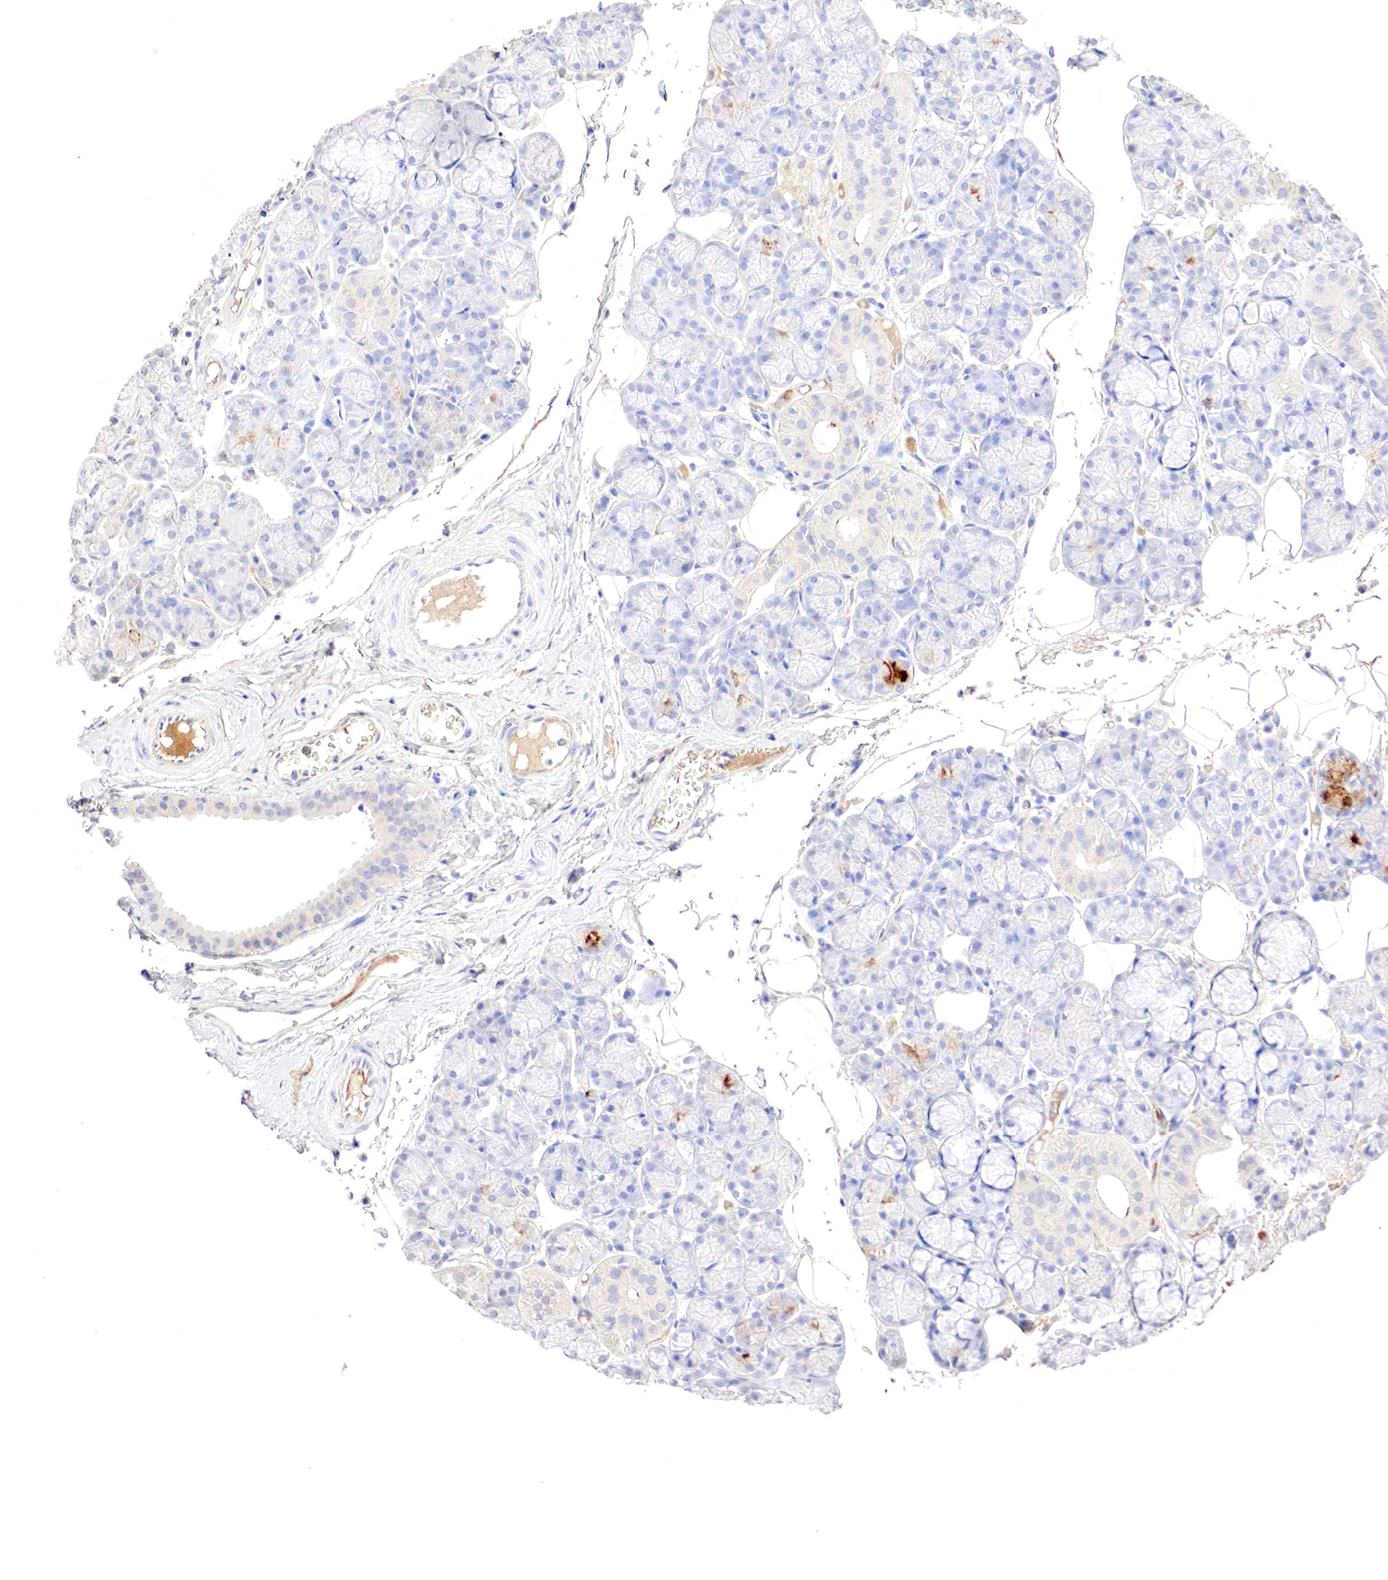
{"staining": {"intensity": "weak", "quantity": "<25%", "location": "cytoplasmic/membranous"}, "tissue": "salivary gland", "cell_type": "Glandular cells", "image_type": "normal", "snomed": [{"axis": "morphology", "description": "Normal tissue, NOS"}, {"axis": "topography", "description": "Salivary gland"}], "caption": "High power microscopy photomicrograph of an immunohistochemistry (IHC) micrograph of normal salivary gland, revealing no significant staining in glandular cells.", "gene": "GATA1", "patient": {"sex": "male", "age": 54}}